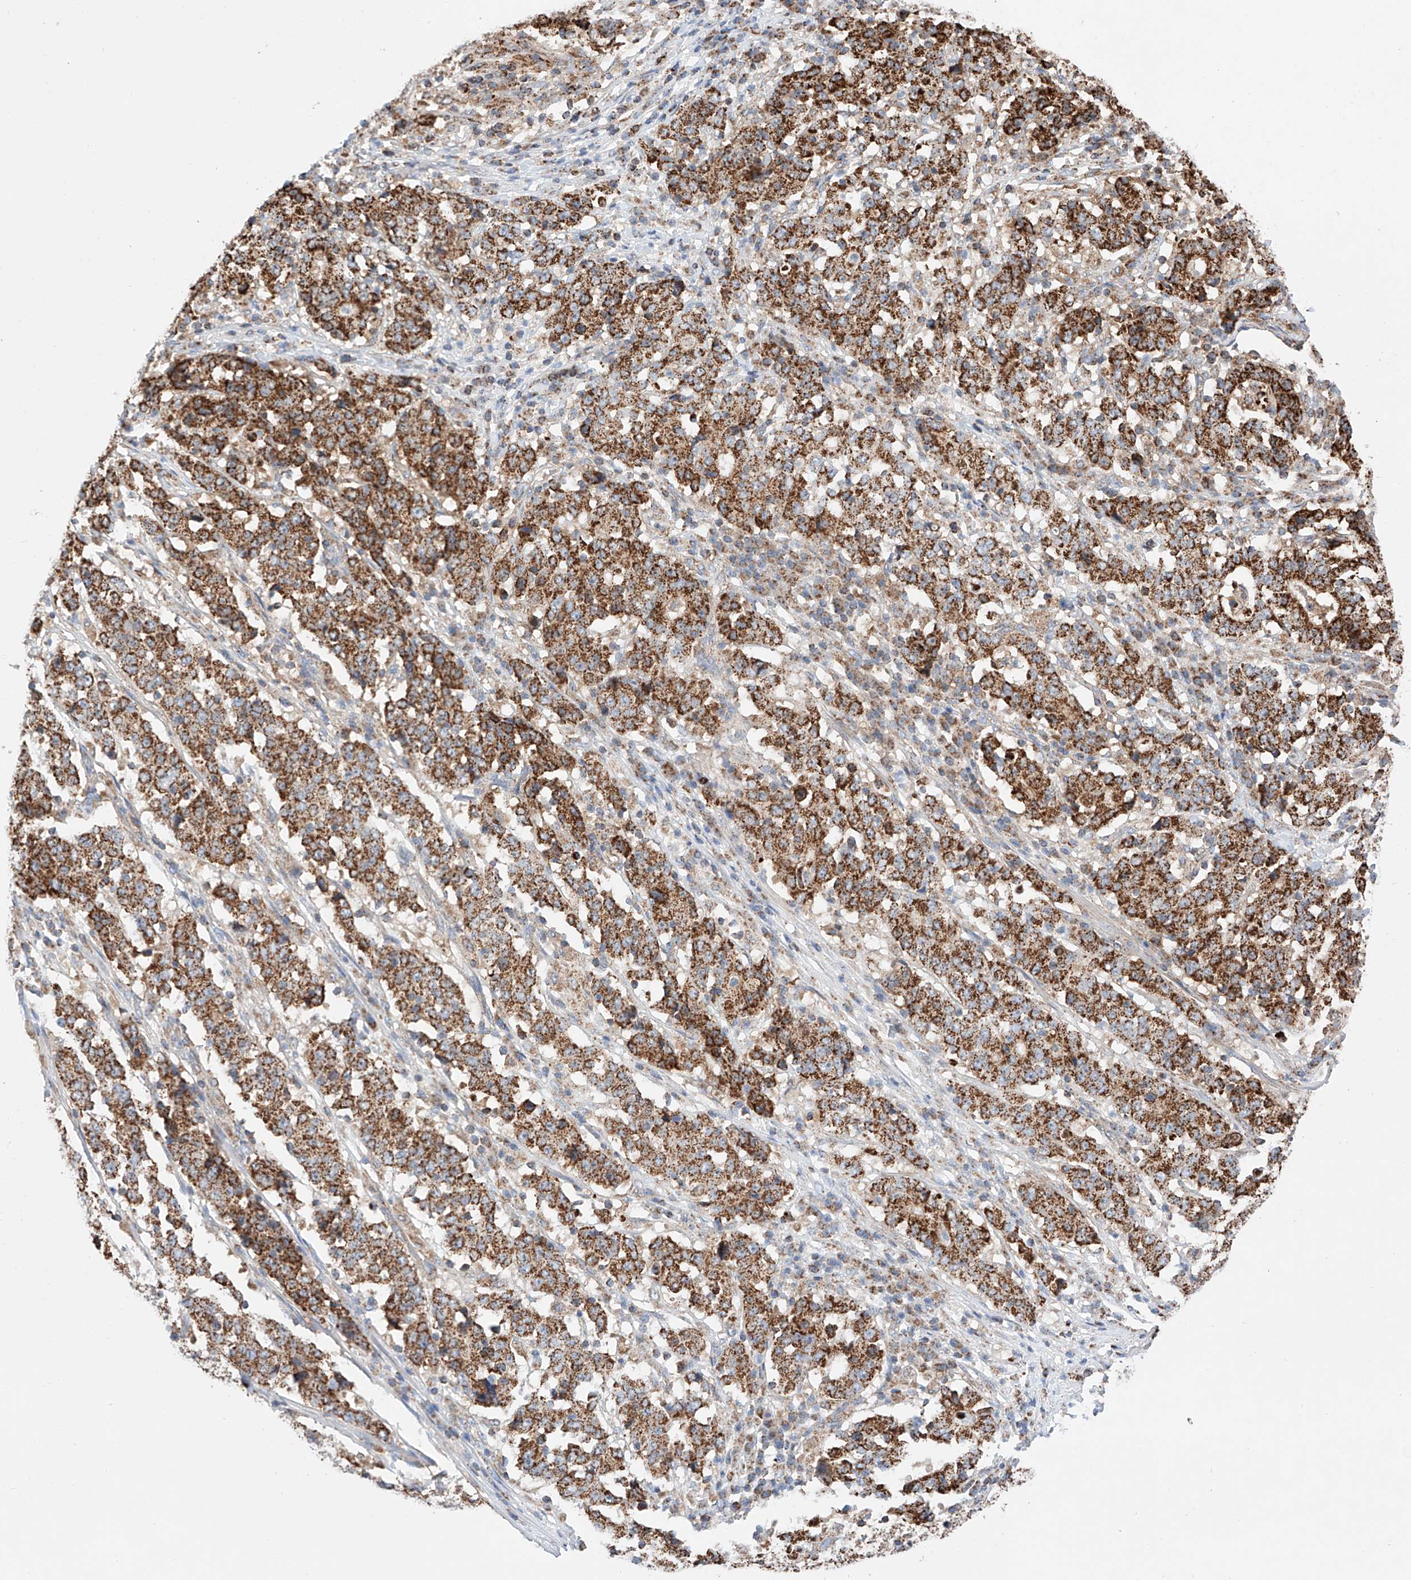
{"staining": {"intensity": "strong", "quantity": ">75%", "location": "cytoplasmic/membranous"}, "tissue": "stomach cancer", "cell_type": "Tumor cells", "image_type": "cancer", "snomed": [{"axis": "morphology", "description": "Adenocarcinoma, NOS"}, {"axis": "topography", "description": "Stomach"}], "caption": "Protein staining reveals strong cytoplasmic/membranous expression in approximately >75% of tumor cells in adenocarcinoma (stomach).", "gene": "KTI12", "patient": {"sex": "male", "age": 59}}